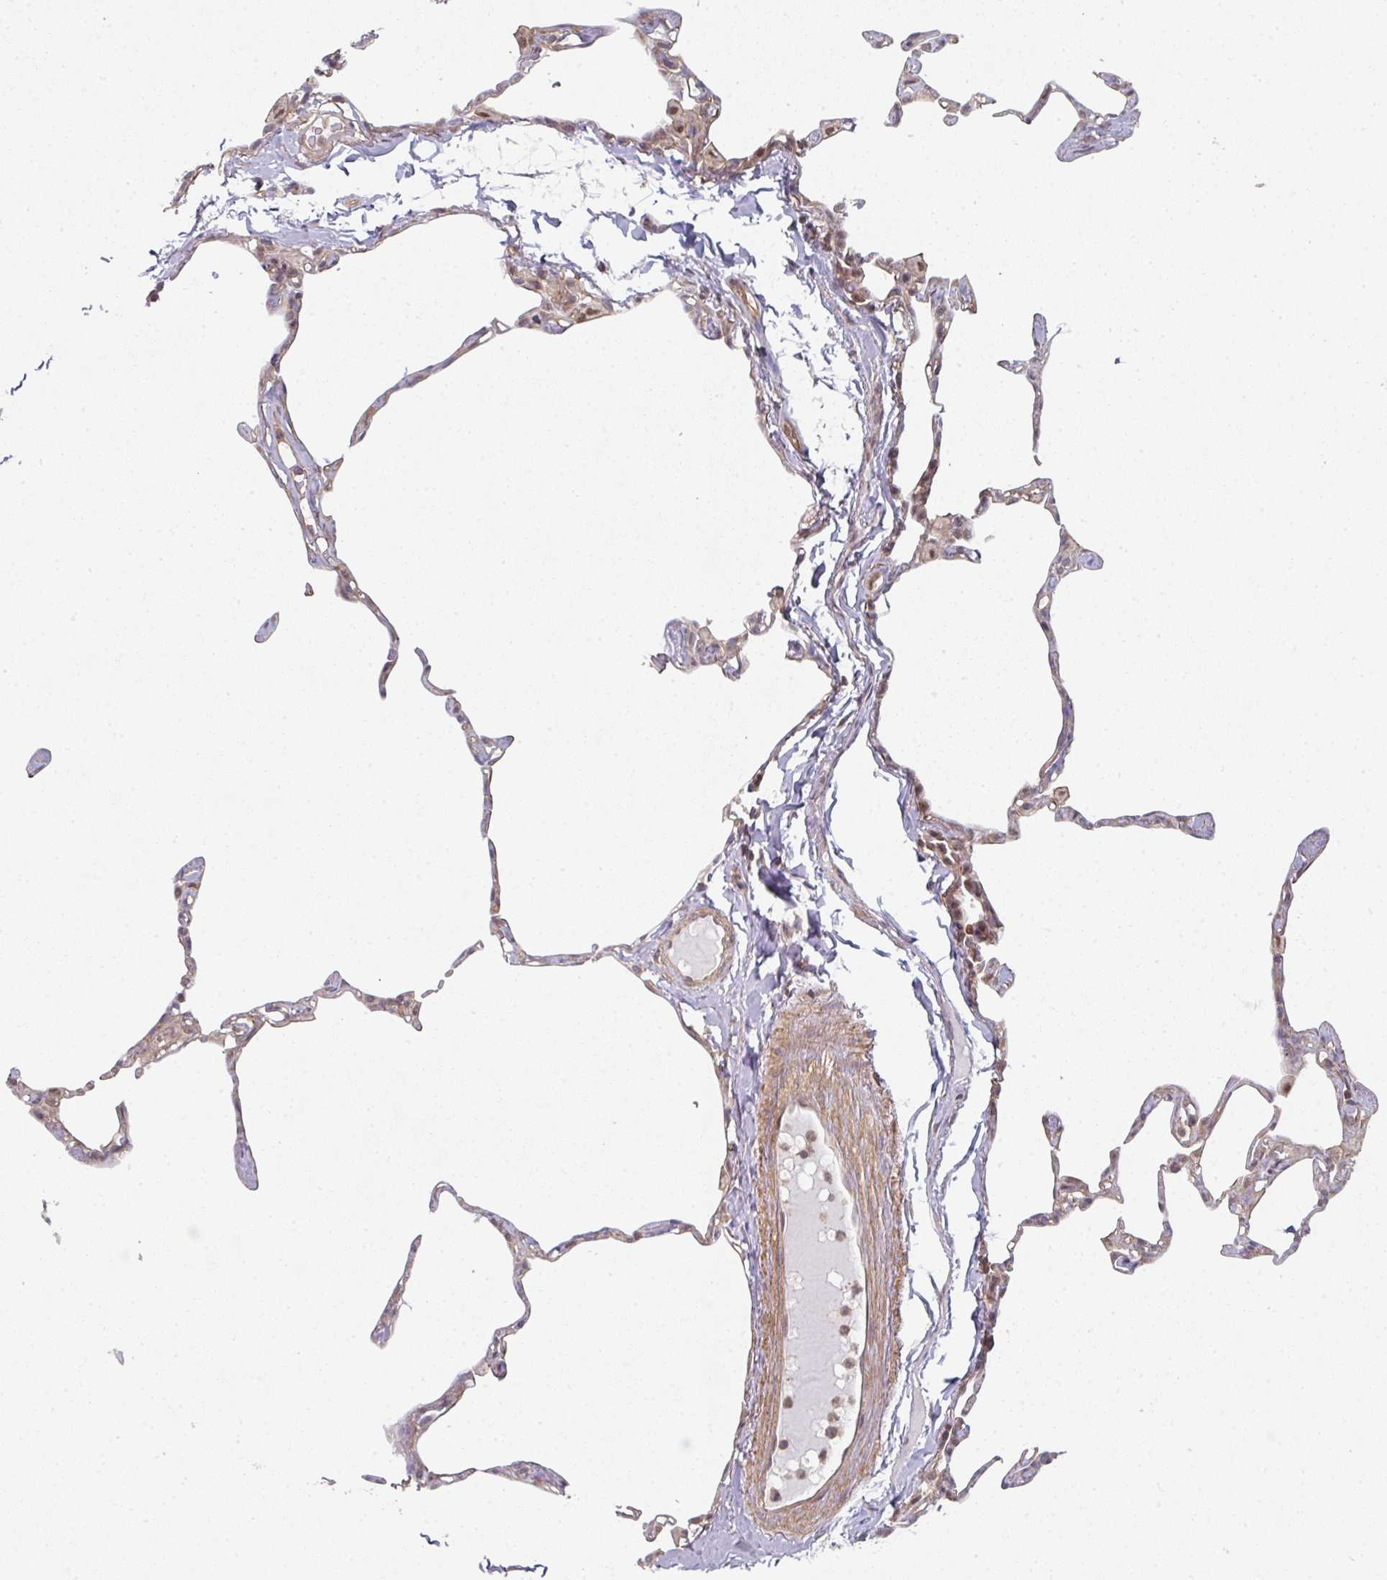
{"staining": {"intensity": "weak", "quantity": "25%-75%", "location": "cytoplasmic/membranous"}, "tissue": "lung", "cell_type": "Alveolar cells", "image_type": "normal", "snomed": [{"axis": "morphology", "description": "Normal tissue, NOS"}, {"axis": "topography", "description": "Lung"}], "caption": "A brown stain highlights weak cytoplasmic/membranous staining of a protein in alveolar cells of unremarkable lung.", "gene": "PSME3IP1", "patient": {"sex": "male", "age": 65}}